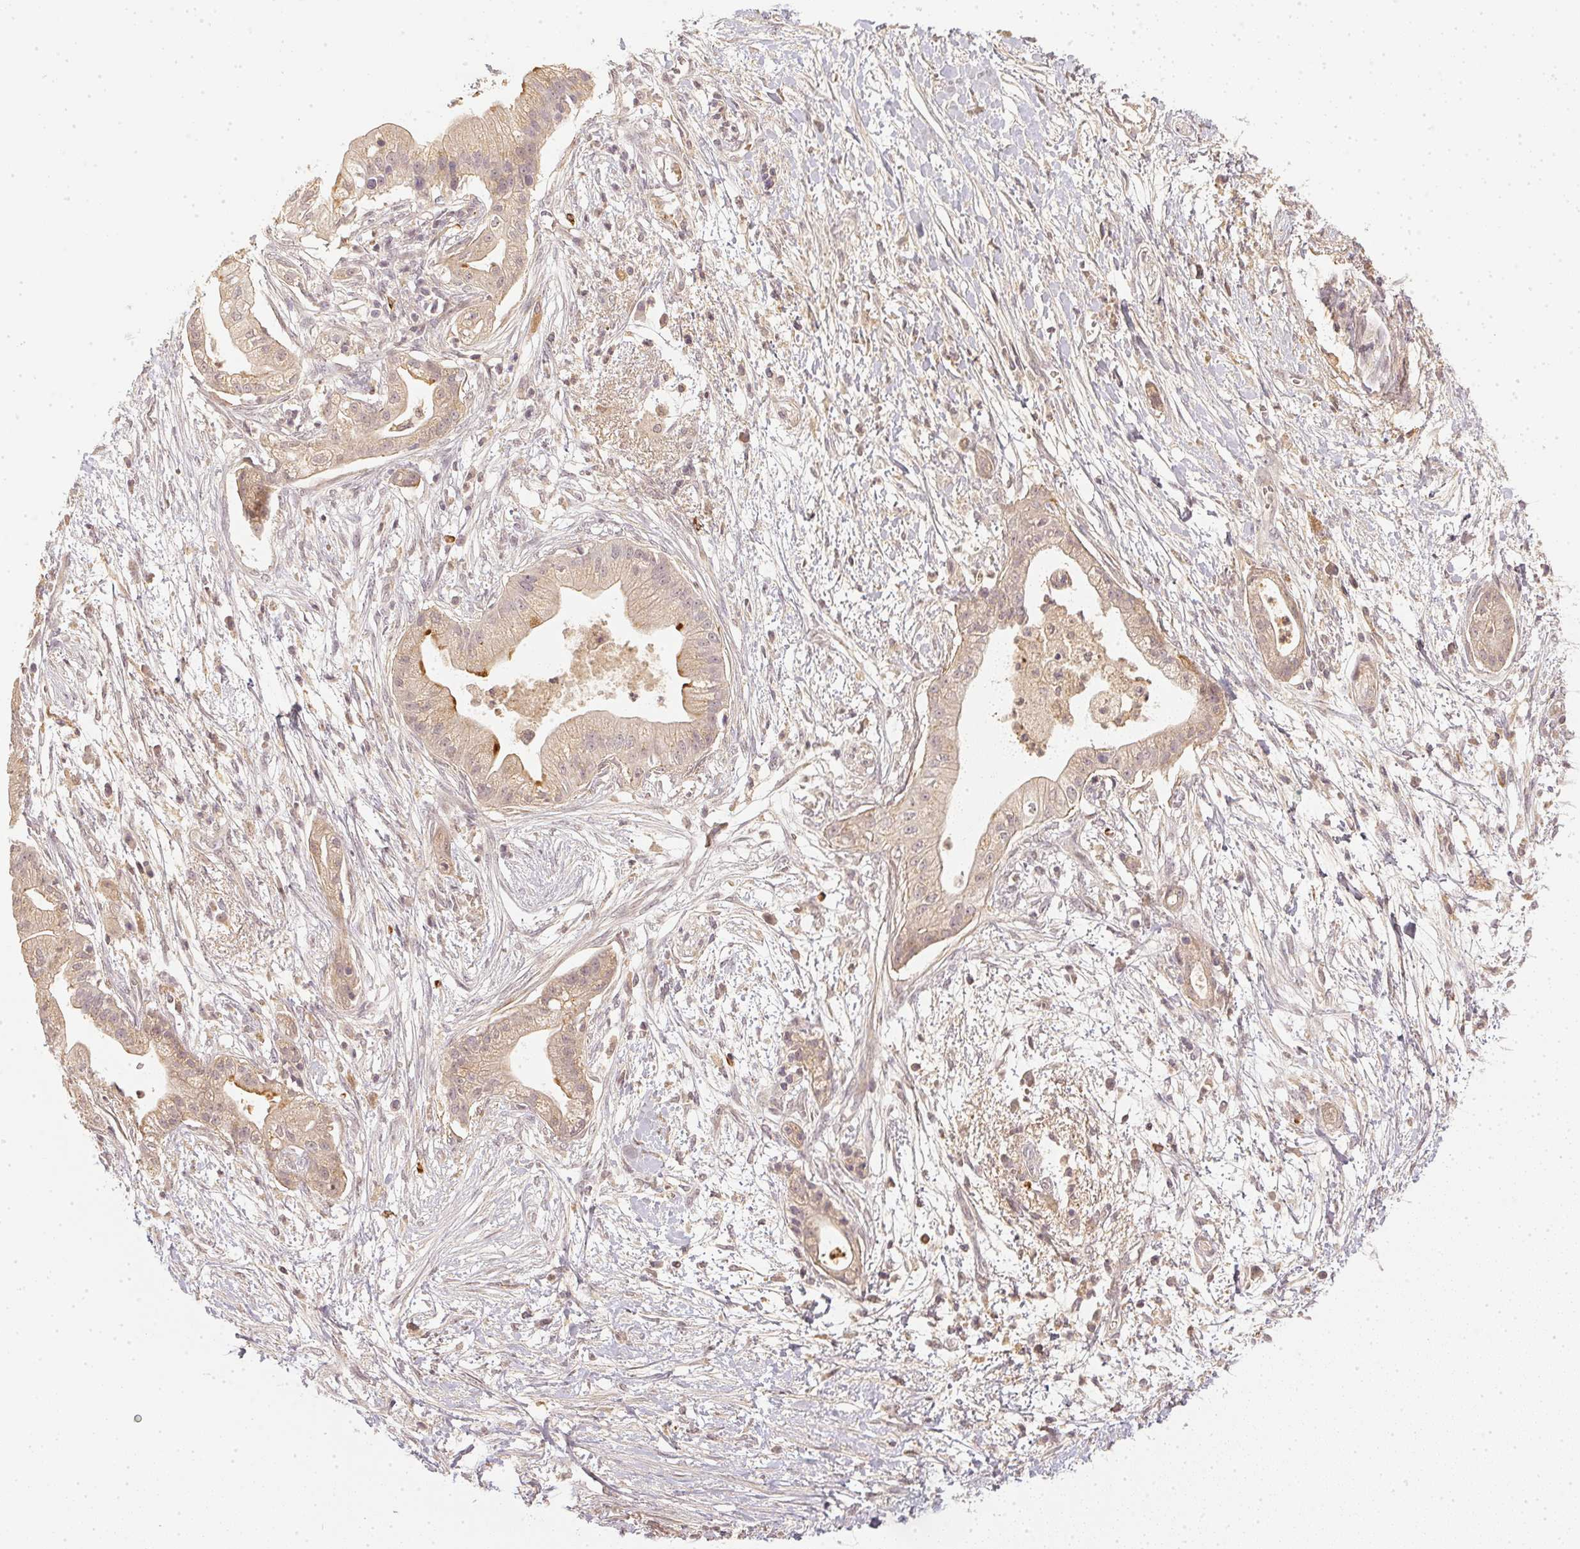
{"staining": {"intensity": "negative", "quantity": "none", "location": "none"}, "tissue": "pancreatic cancer", "cell_type": "Tumor cells", "image_type": "cancer", "snomed": [{"axis": "morphology", "description": "Normal tissue, NOS"}, {"axis": "morphology", "description": "Adenocarcinoma, NOS"}, {"axis": "topography", "description": "Lymph node"}, {"axis": "topography", "description": "Pancreas"}], "caption": "The micrograph displays no staining of tumor cells in adenocarcinoma (pancreatic). (Stains: DAB IHC with hematoxylin counter stain, Microscopy: brightfield microscopy at high magnification).", "gene": "SERPINE1", "patient": {"sex": "female", "age": 58}}